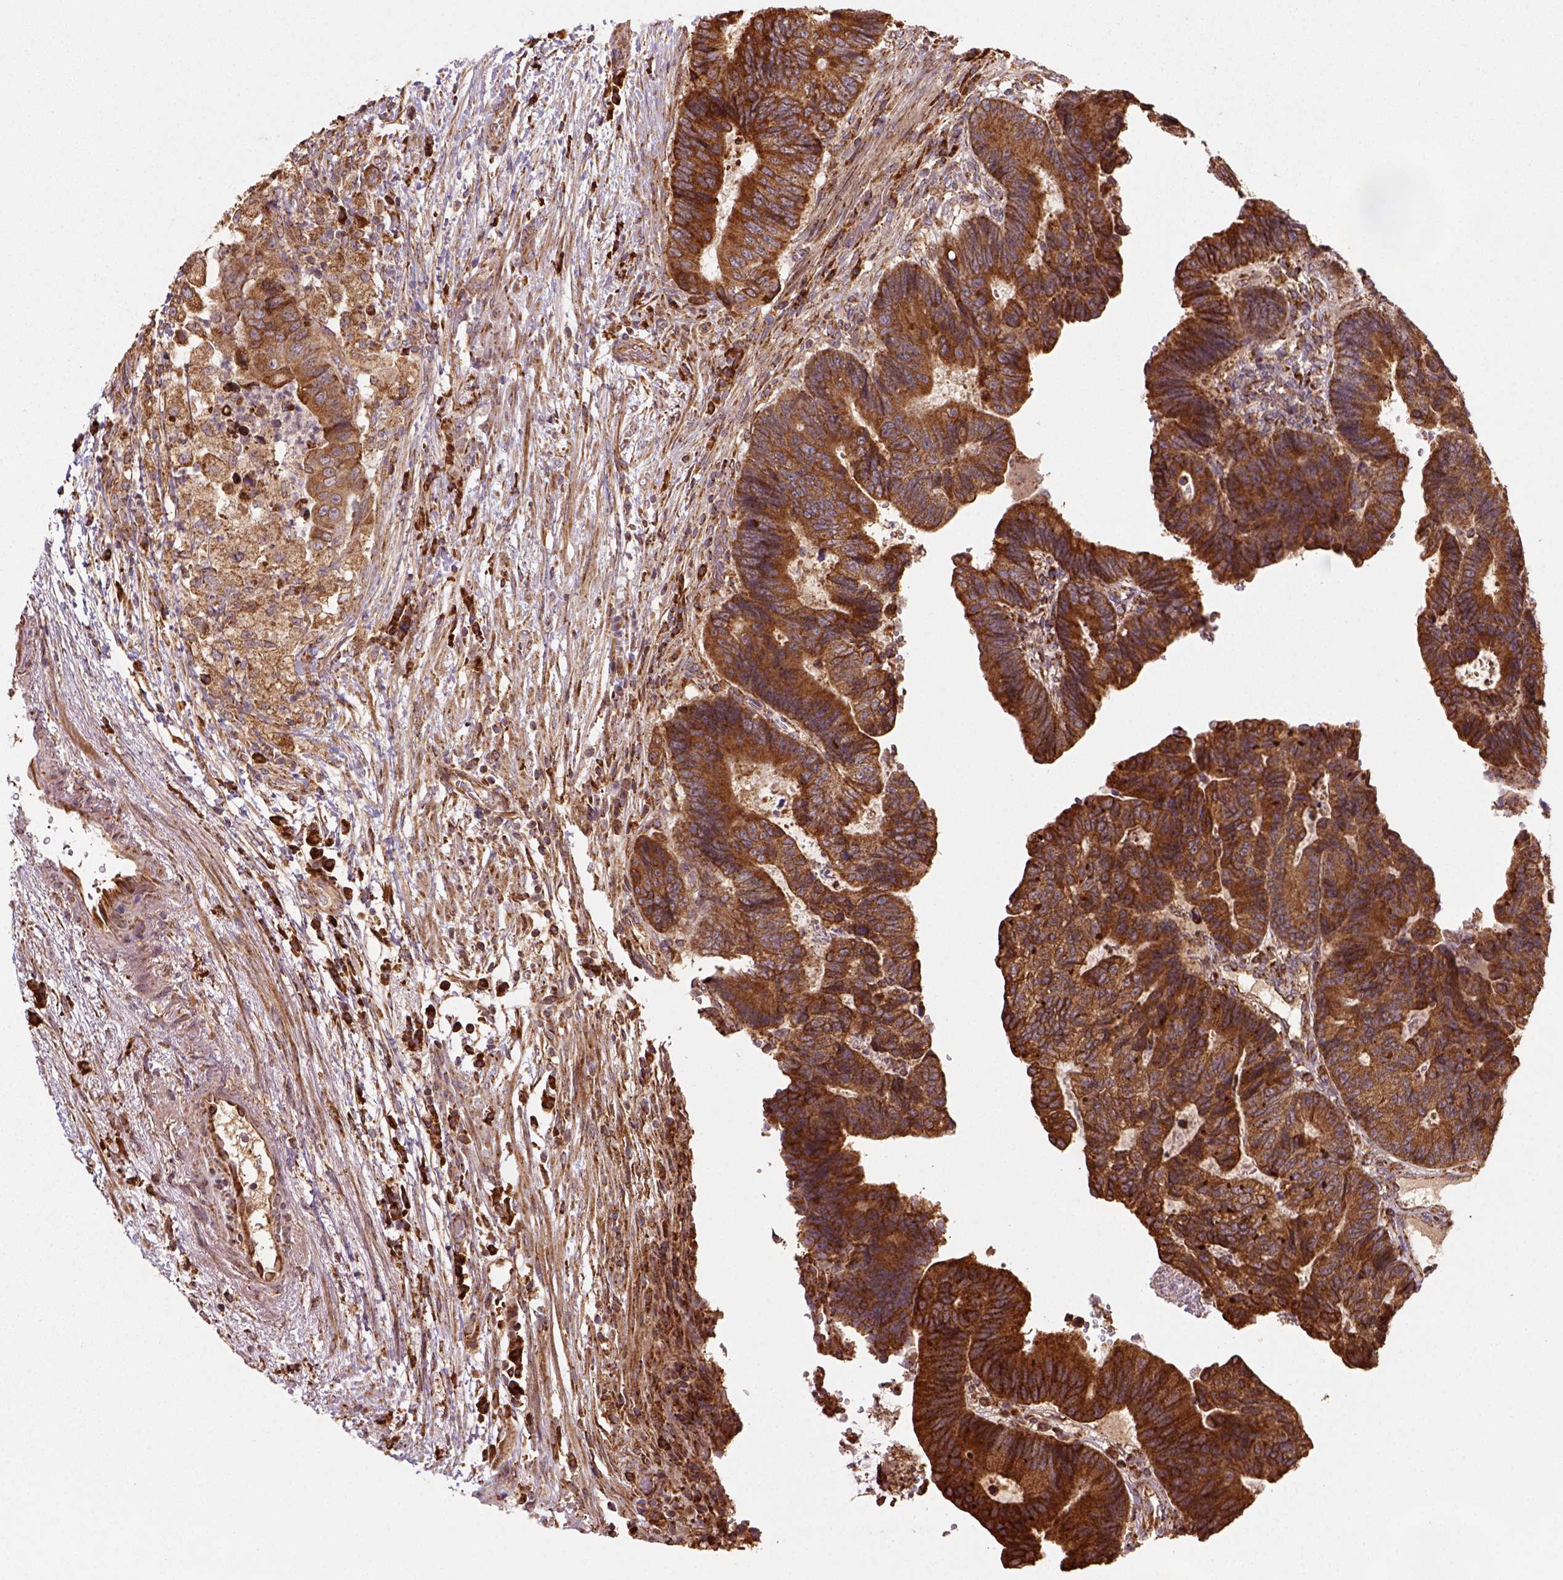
{"staining": {"intensity": "strong", "quantity": ">75%", "location": "cytoplasmic/membranous"}, "tissue": "colorectal cancer", "cell_type": "Tumor cells", "image_type": "cancer", "snomed": [{"axis": "morphology", "description": "Adenocarcinoma, NOS"}, {"axis": "topography", "description": "Colon"}], "caption": "Immunohistochemical staining of adenocarcinoma (colorectal) demonstrates strong cytoplasmic/membranous protein positivity in approximately >75% of tumor cells.", "gene": "MAPK8IP3", "patient": {"sex": "female", "age": 48}}